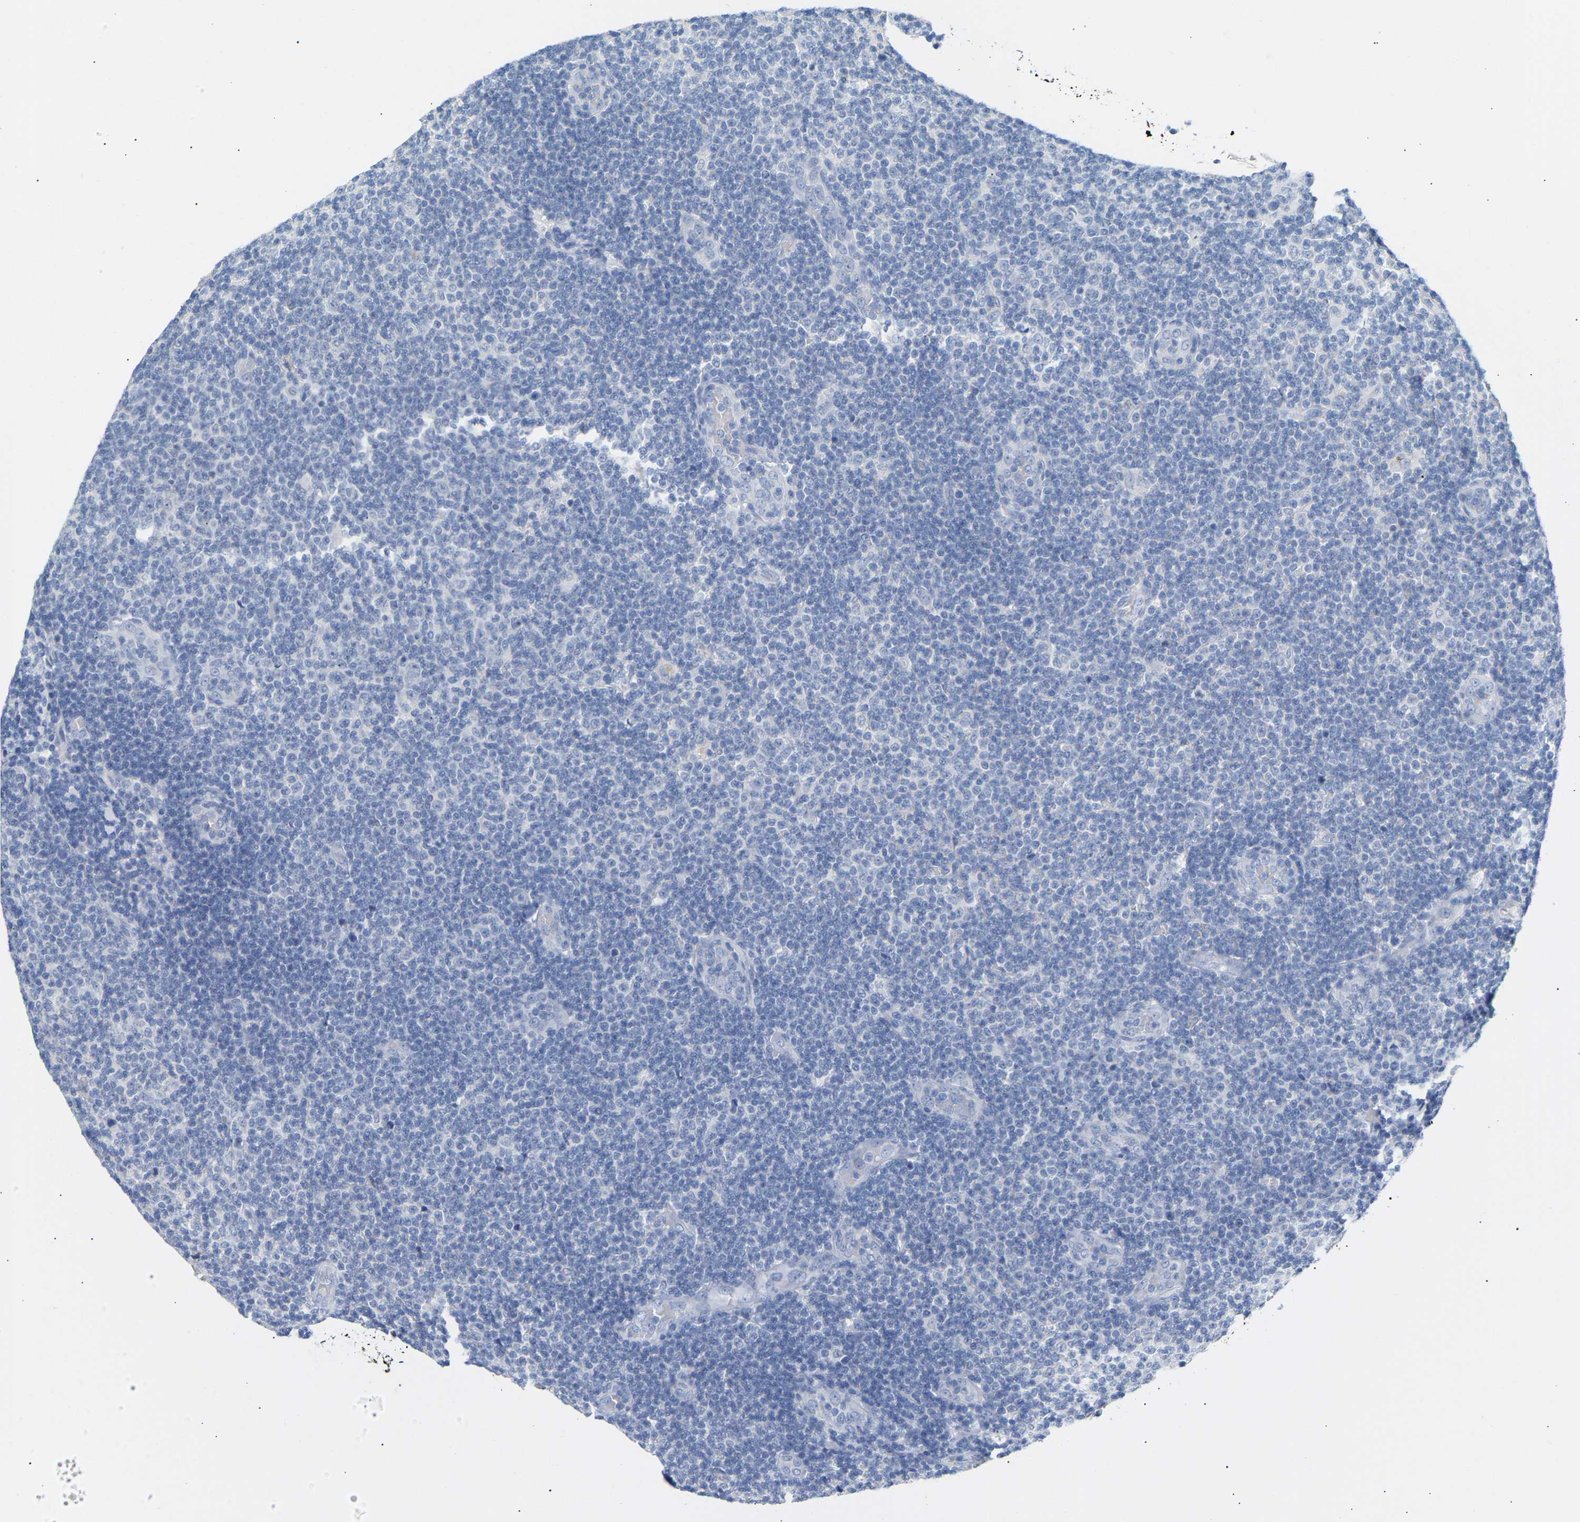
{"staining": {"intensity": "negative", "quantity": "none", "location": "none"}, "tissue": "lymphoma", "cell_type": "Tumor cells", "image_type": "cancer", "snomed": [{"axis": "morphology", "description": "Malignant lymphoma, non-Hodgkin's type, Low grade"}, {"axis": "topography", "description": "Lymph node"}], "caption": "The micrograph reveals no staining of tumor cells in low-grade malignant lymphoma, non-Hodgkin's type.", "gene": "PEX1", "patient": {"sex": "male", "age": 83}}